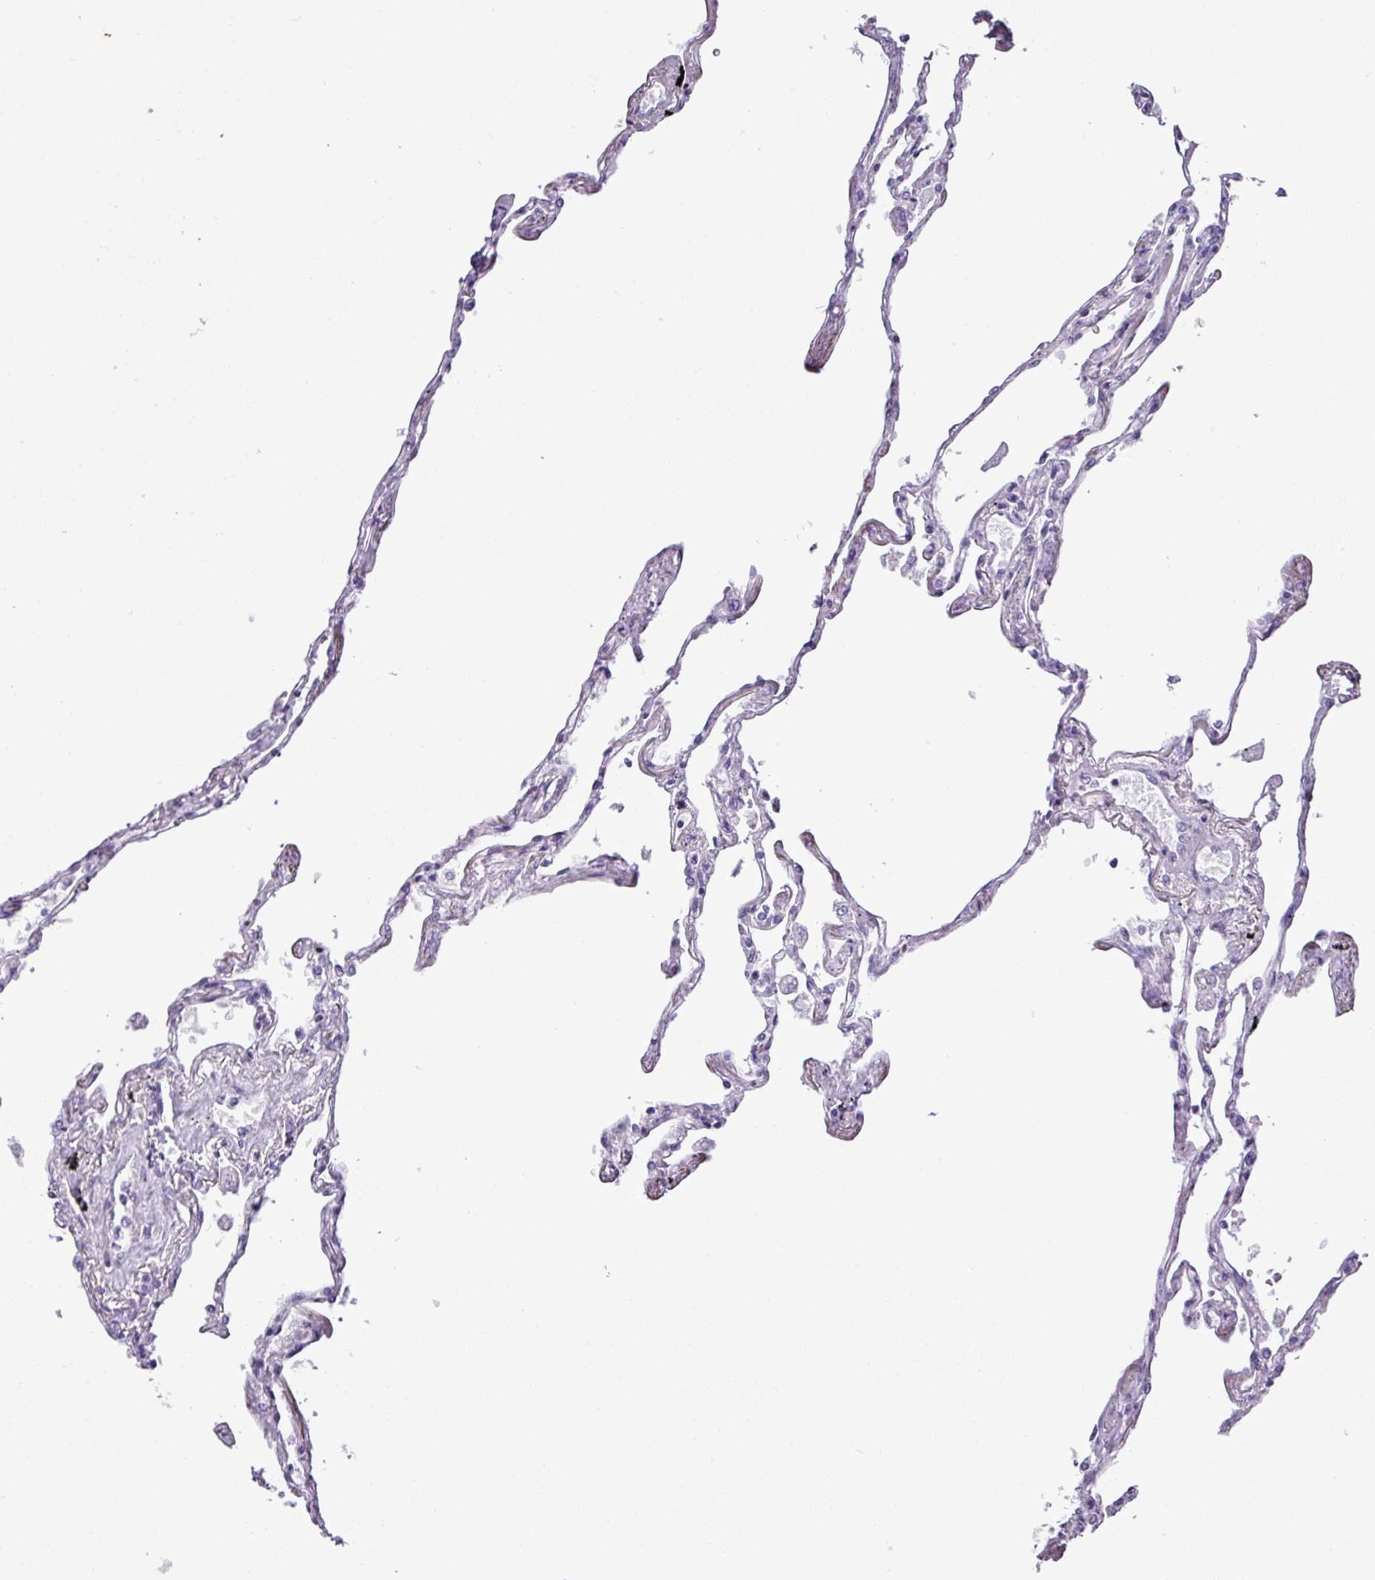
{"staining": {"intensity": "negative", "quantity": "none", "location": "none"}, "tissue": "lung", "cell_type": "Alveolar cells", "image_type": "normal", "snomed": [{"axis": "morphology", "description": "Normal tissue, NOS"}, {"axis": "topography", "description": "Lung"}], "caption": "A histopathology image of lung stained for a protein exhibits no brown staining in alveolar cells.", "gene": "ZNF334", "patient": {"sex": "female", "age": 67}}